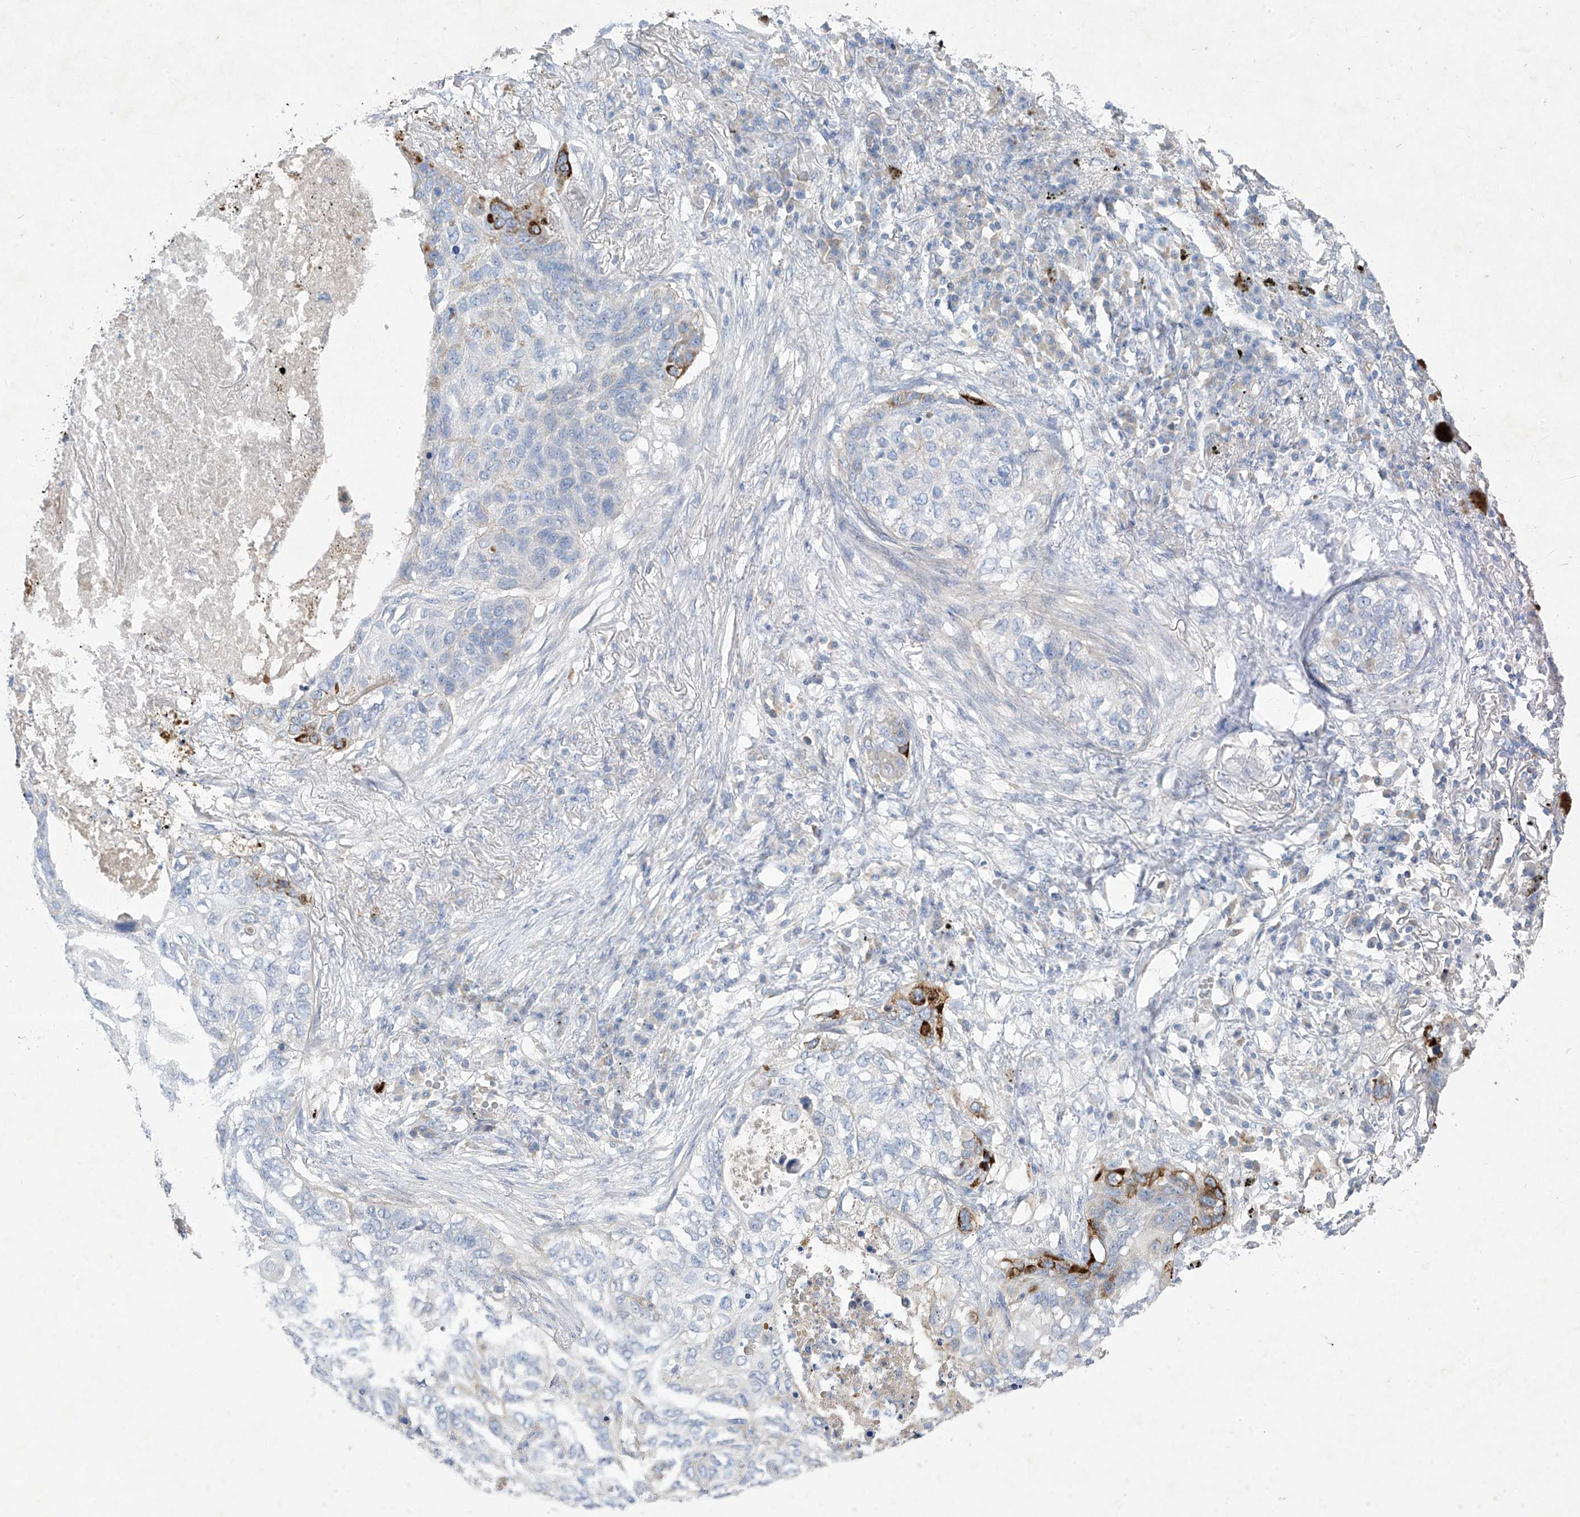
{"staining": {"intensity": "moderate", "quantity": "<25%", "location": "cytoplasmic/membranous"}, "tissue": "lung cancer", "cell_type": "Tumor cells", "image_type": "cancer", "snomed": [{"axis": "morphology", "description": "Squamous cell carcinoma, NOS"}, {"axis": "topography", "description": "Lung"}], "caption": "Immunohistochemical staining of human lung cancer (squamous cell carcinoma) shows moderate cytoplasmic/membranous protein positivity in approximately <25% of tumor cells. (DAB IHC, brown staining for protein, blue staining for nuclei).", "gene": "PRSS12", "patient": {"sex": "female", "age": 63}}